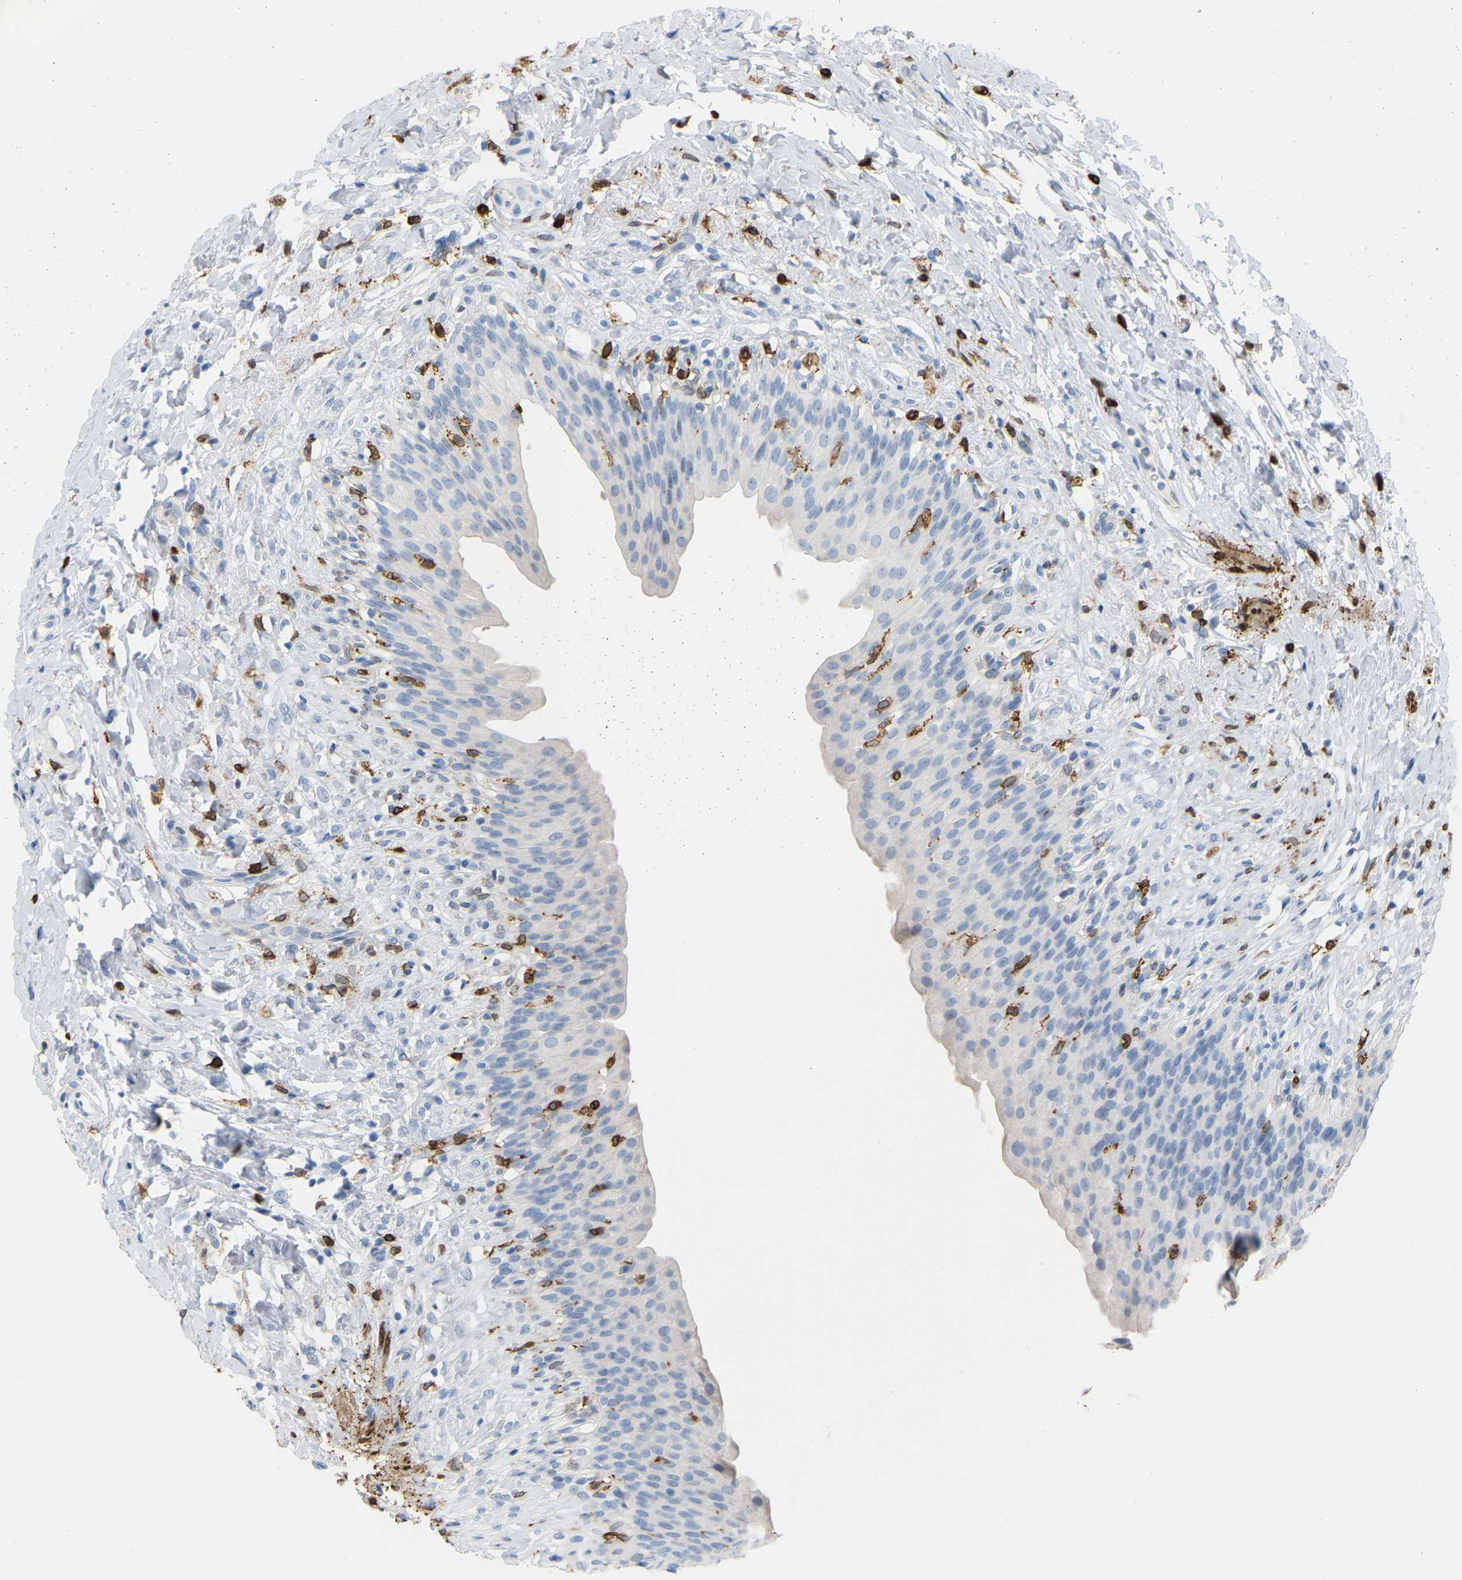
{"staining": {"intensity": "negative", "quantity": "none", "location": "none"}, "tissue": "urinary bladder", "cell_type": "Urothelial cells", "image_type": "normal", "snomed": [{"axis": "morphology", "description": "Normal tissue, NOS"}, {"axis": "topography", "description": "Urinary bladder"}], "caption": "Urothelial cells are negative for protein expression in benign human urinary bladder. (DAB (3,3'-diaminobenzidine) immunohistochemistry visualized using brightfield microscopy, high magnification).", "gene": "PTGS1", "patient": {"sex": "female", "age": 79}}